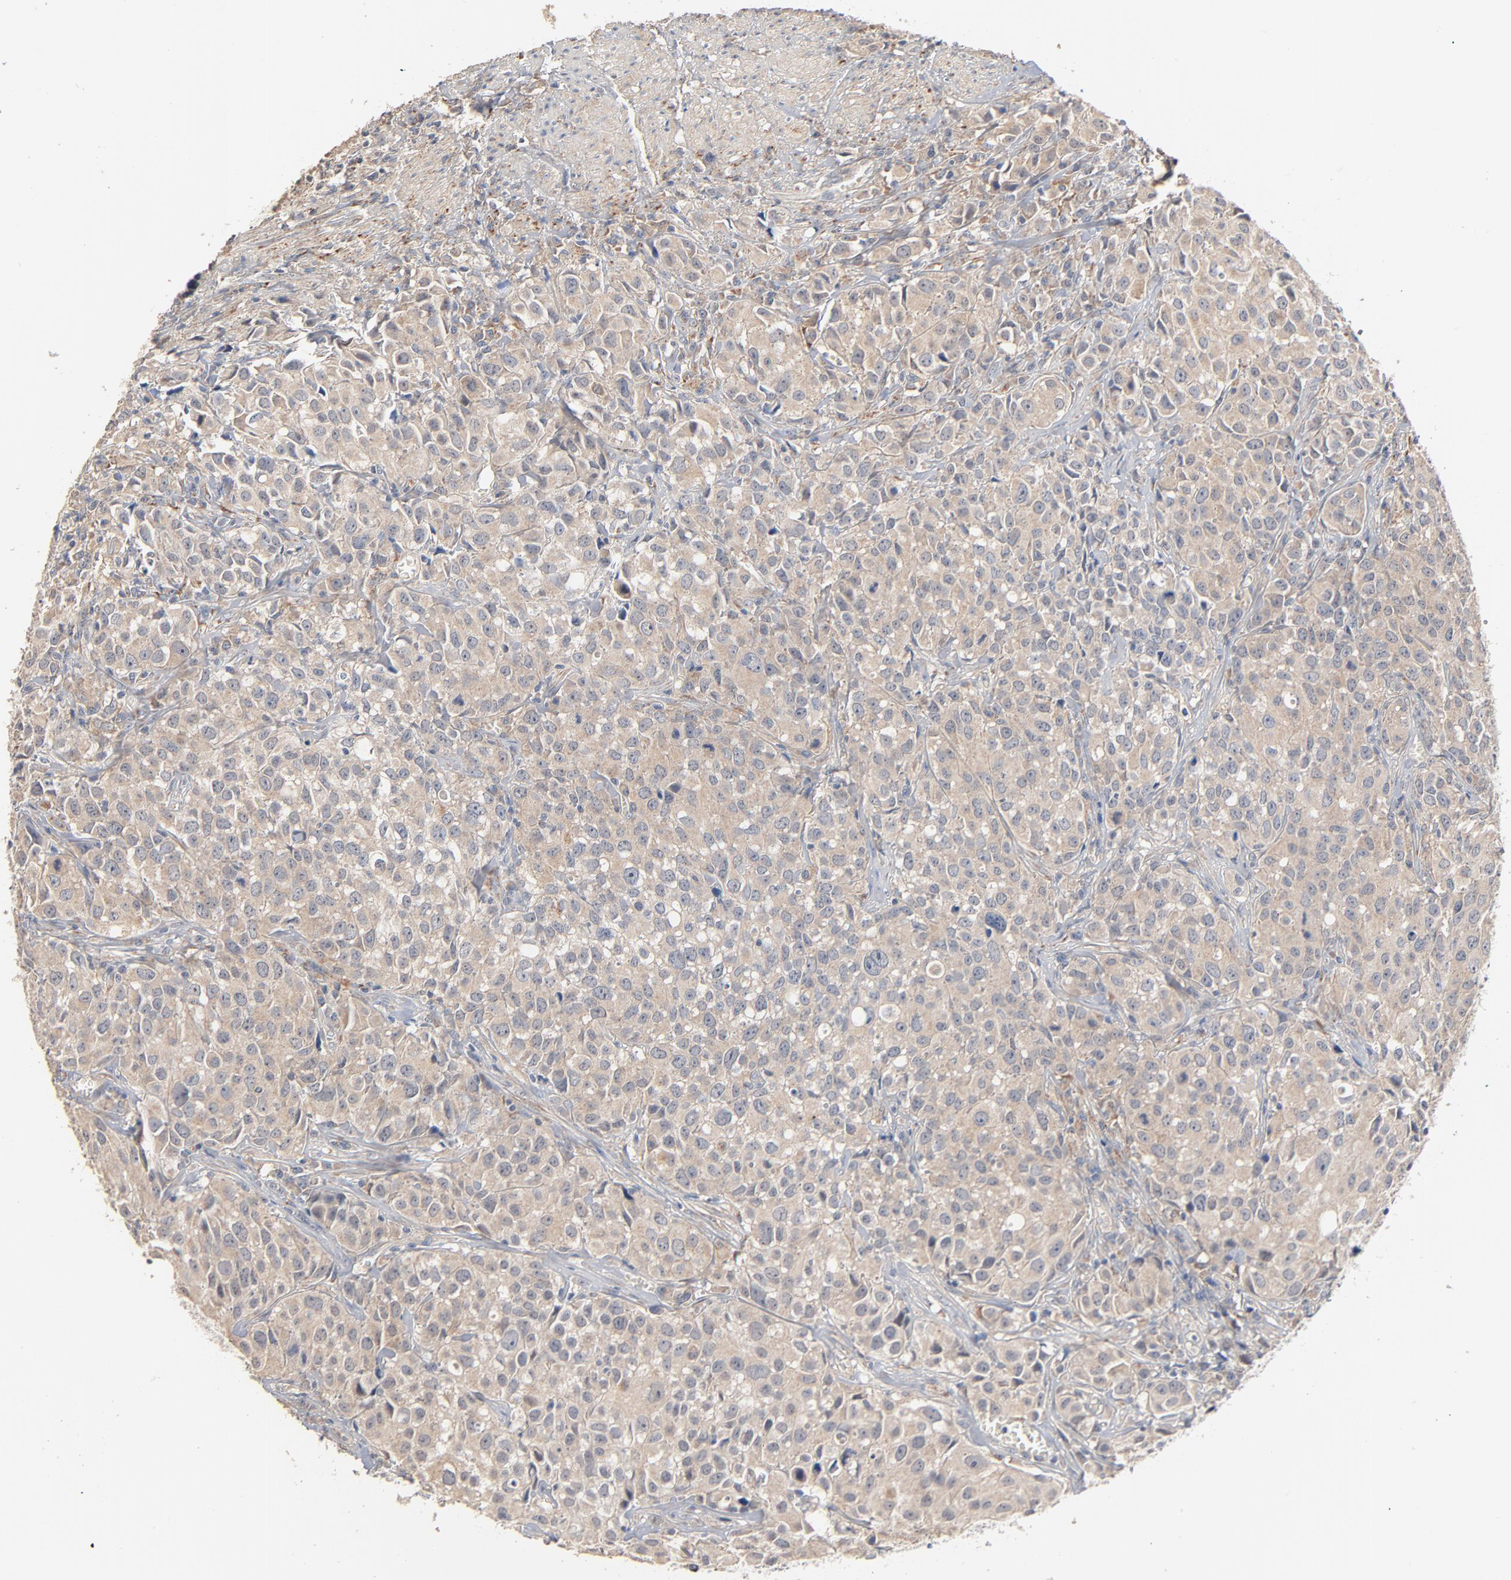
{"staining": {"intensity": "weak", "quantity": "25%-75%", "location": "cytoplasmic/membranous"}, "tissue": "urothelial cancer", "cell_type": "Tumor cells", "image_type": "cancer", "snomed": [{"axis": "morphology", "description": "Urothelial carcinoma, High grade"}, {"axis": "topography", "description": "Urinary bladder"}], "caption": "Urothelial cancer tissue demonstrates weak cytoplasmic/membranous expression in approximately 25%-75% of tumor cells, visualized by immunohistochemistry.", "gene": "ZDHHC8", "patient": {"sex": "female", "age": 75}}